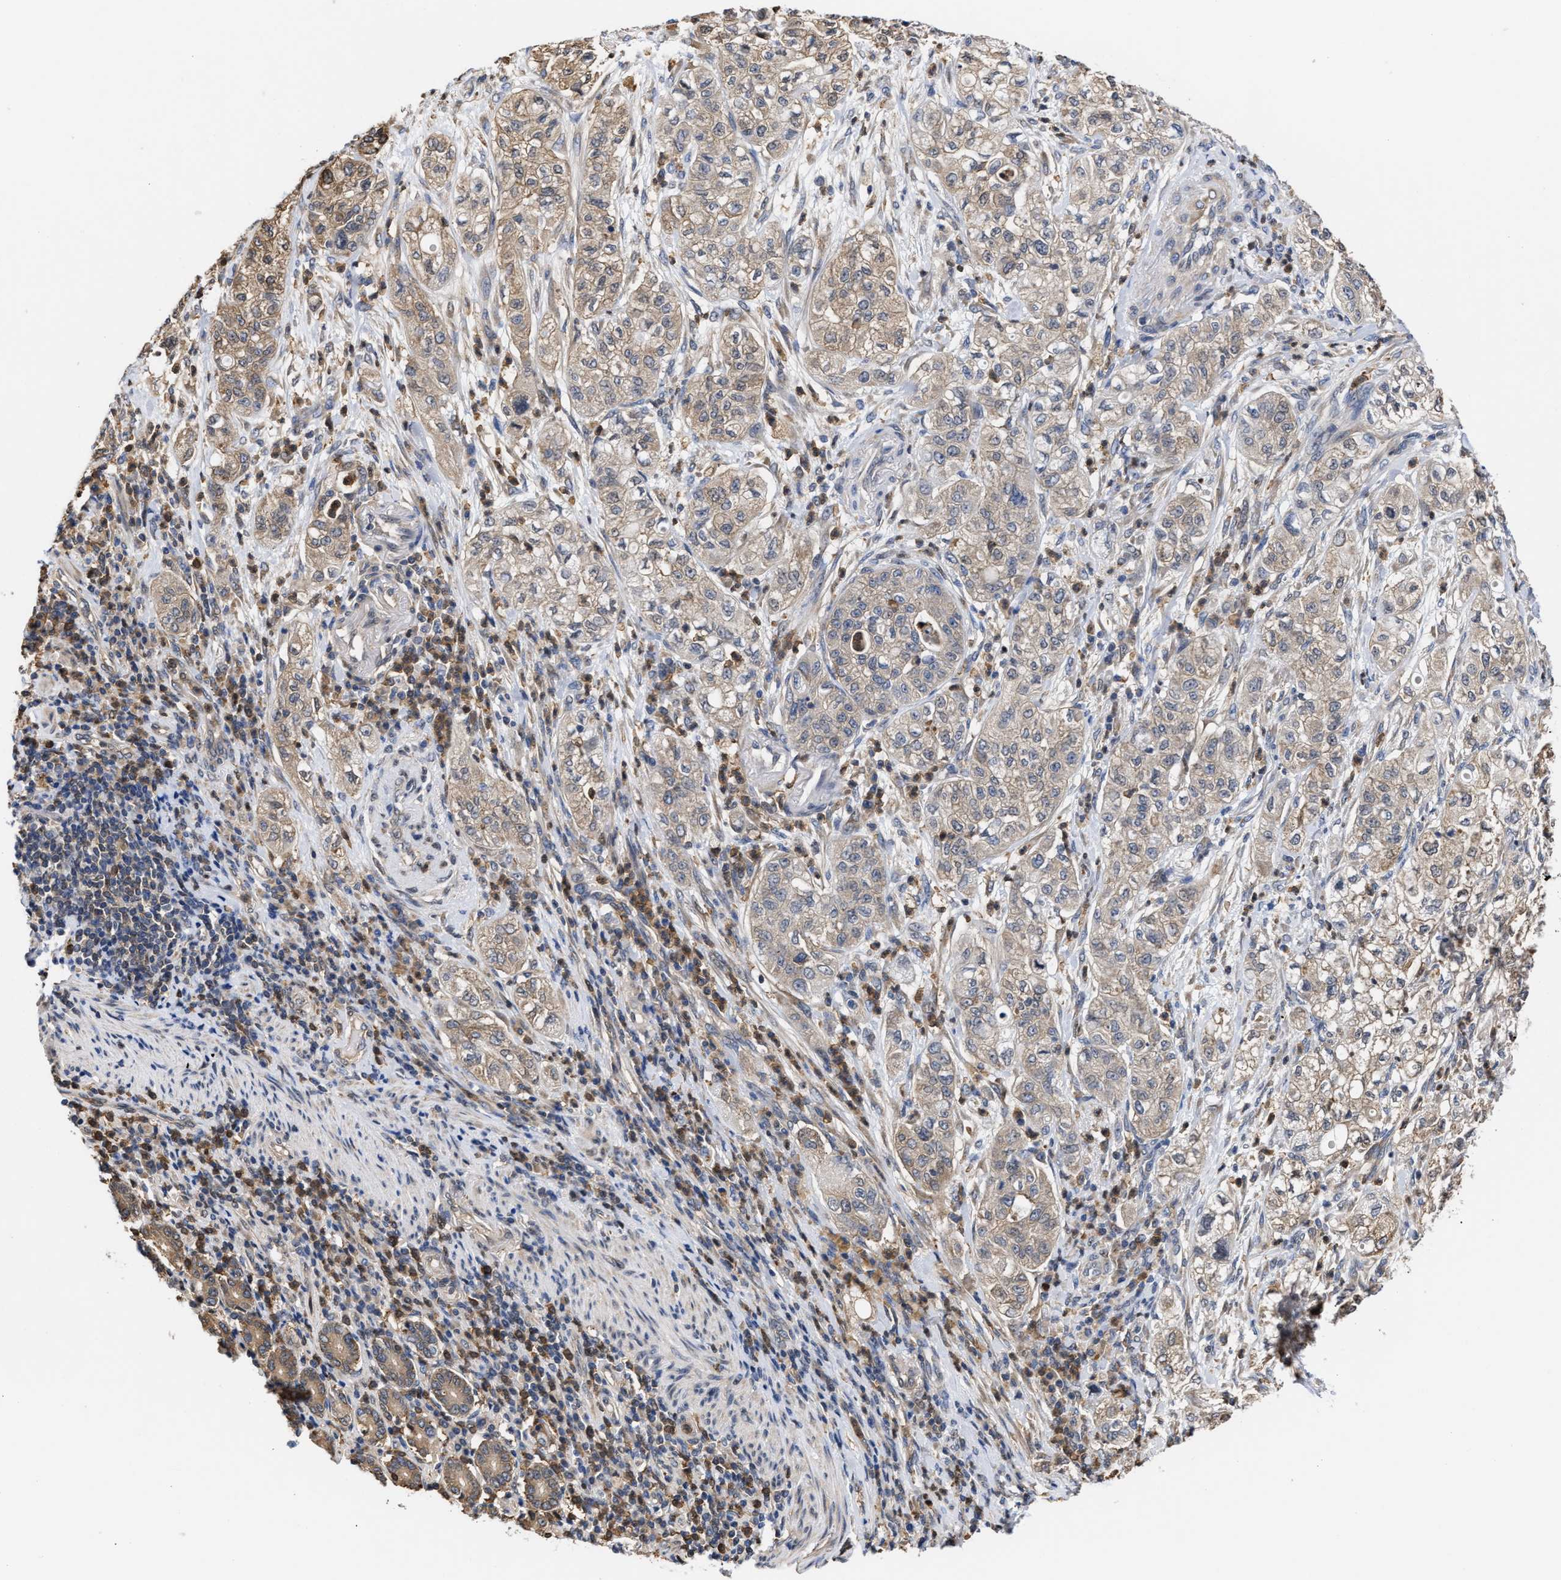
{"staining": {"intensity": "moderate", "quantity": ">75%", "location": "cytoplasmic/membranous"}, "tissue": "pancreatic cancer", "cell_type": "Tumor cells", "image_type": "cancer", "snomed": [{"axis": "morphology", "description": "Adenocarcinoma, NOS"}, {"axis": "topography", "description": "Pancreas"}], "caption": "This photomicrograph reveals IHC staining of pancreatic cancer (adenocarcinoma), with medium moderate cytoplasmic/membranous positivity in about >75% of tumor cells.", "gene": "KLHDC1", "patient": {"sex": "female", "age": 78}}